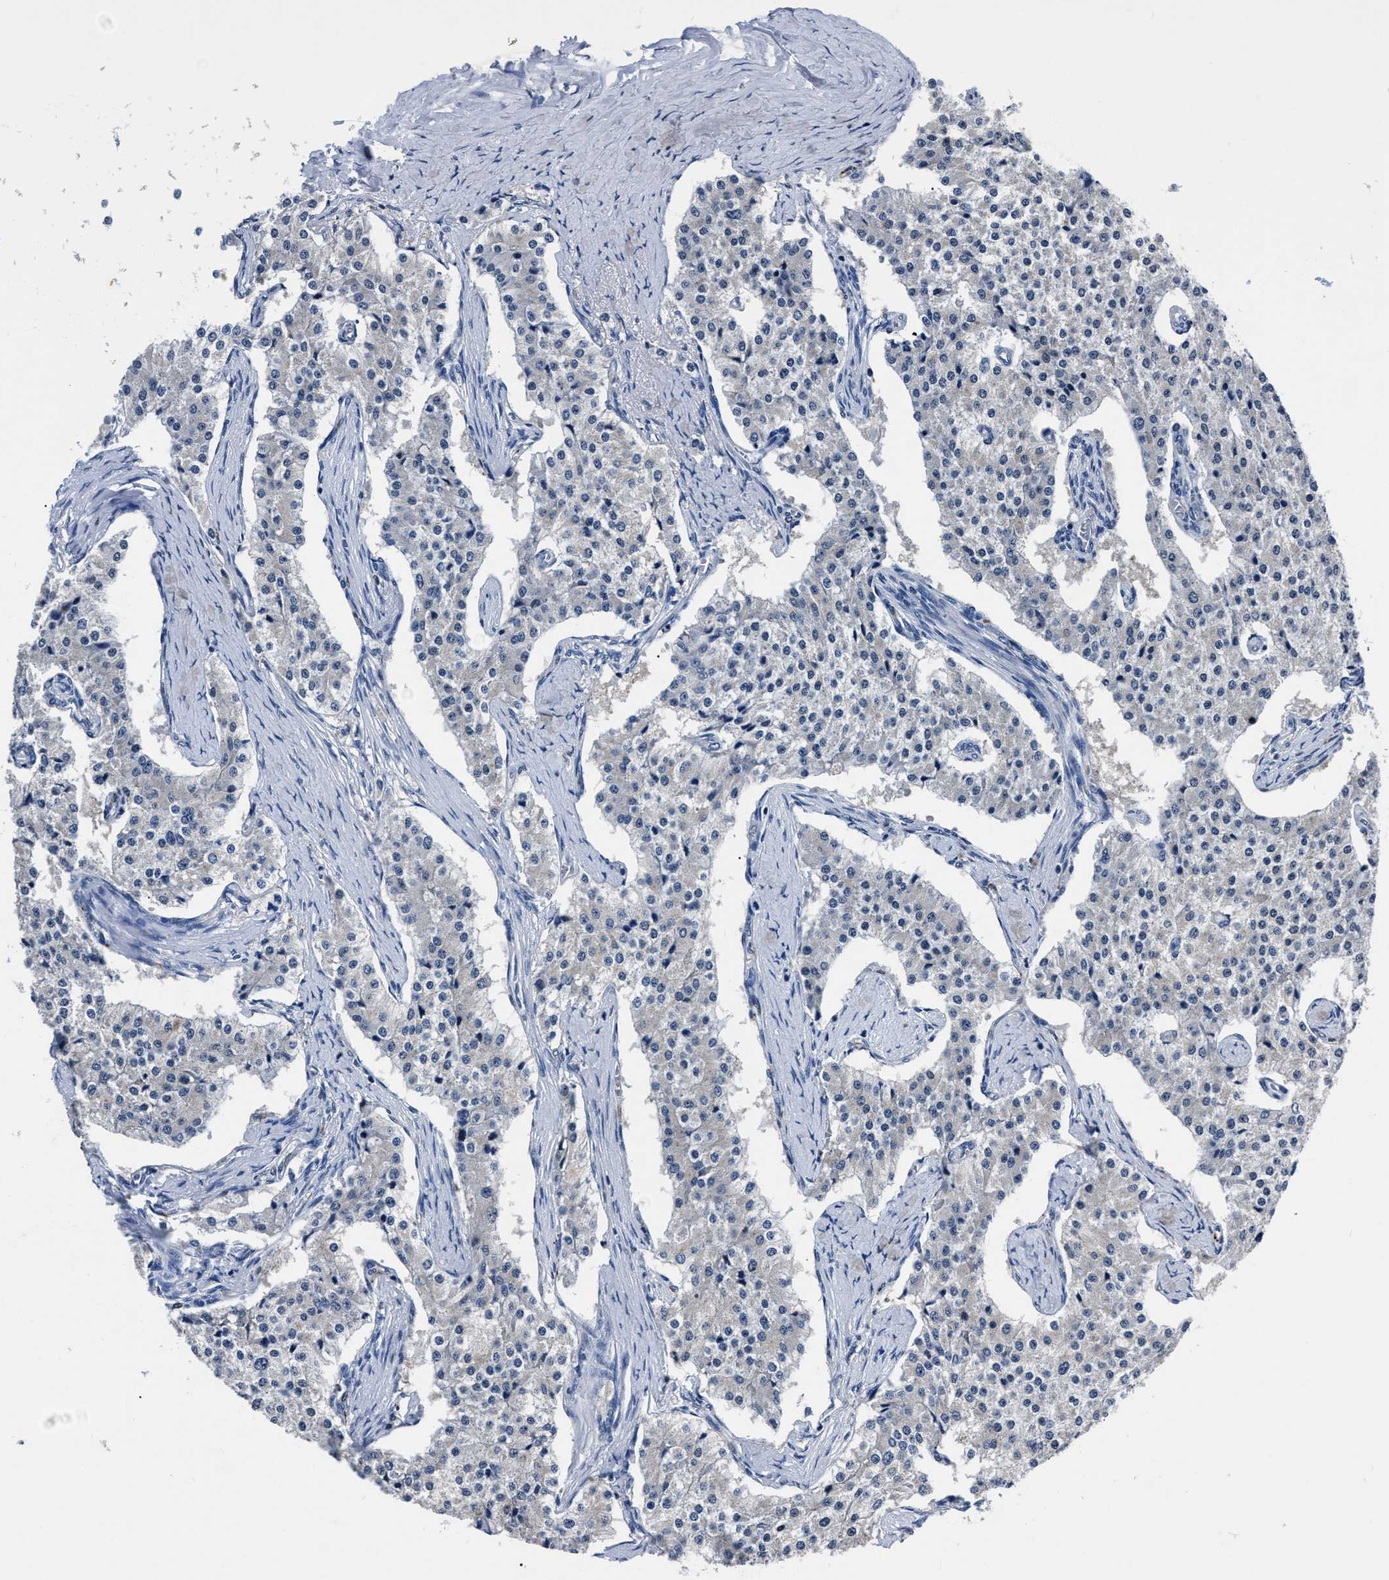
{"staining": {"intensity": "negative", "quantity": "none", "location": "none"}, "tissue": "carcinoid", "cell_type": "Tumor cells", "image_type": "cancer", "snomed": [{"axis": "morphology", "description": "Carcinoid, malignant, NOS"}, {"axis": "topography", "description": "Colon"}], "caption": "Image shows no significant protein expression in tumor cells of carcinoid.", "gene": "OR10G3", "patient": {"sex": "female", "age": 52}}